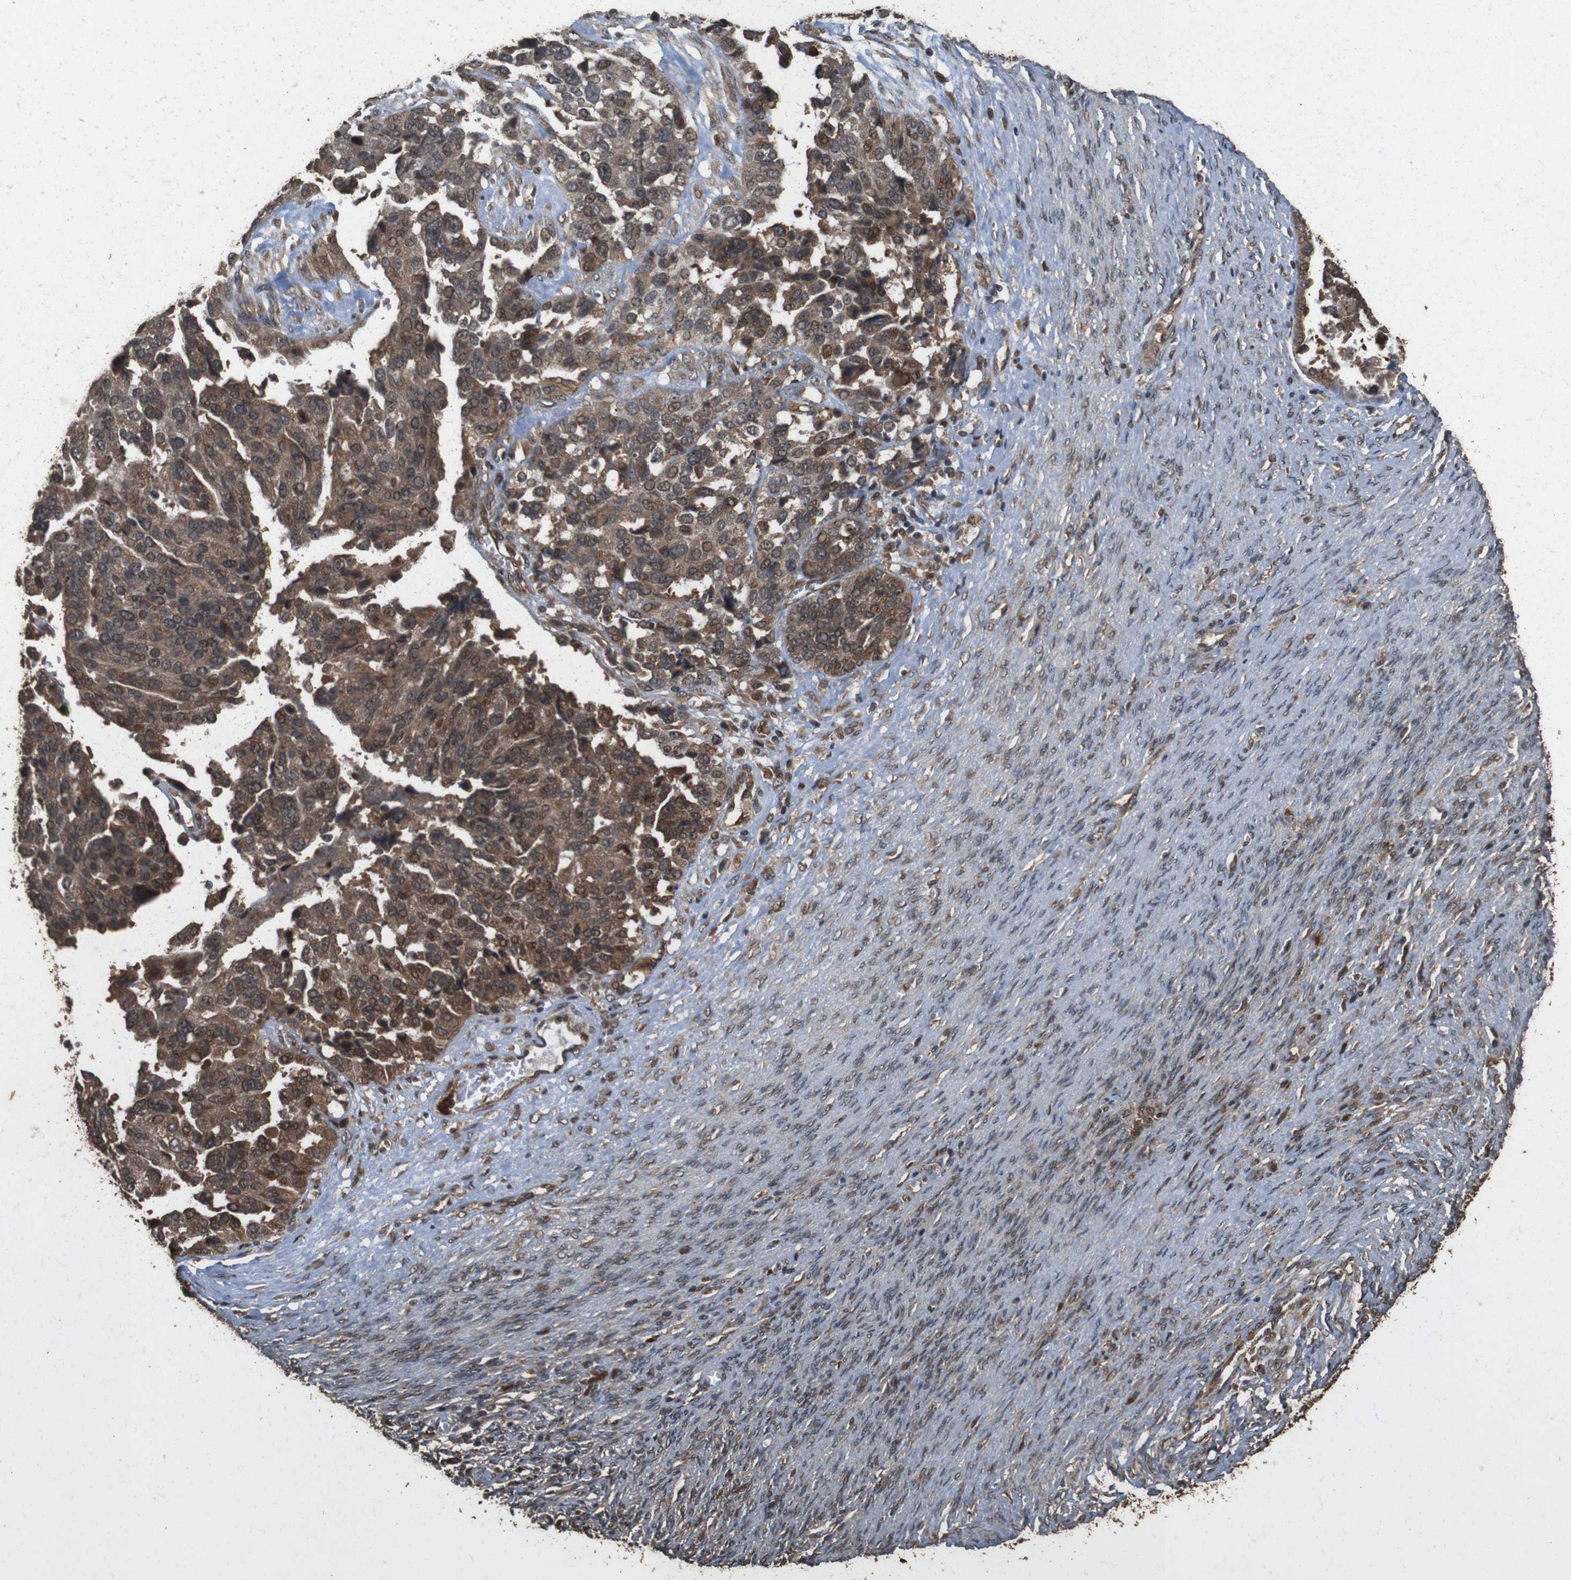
{"staining": {"intensity": "moderate", "quantity": ">75%", "location": "cytoplasmic/membranous,nuclear"}, "tissue": "ovarian cancer", "cell_type": "Tumor cells", "image_type": "cancer", "snomed": [{"axis": "morphology", "description": "Cystadenocarcinoma, serous, NOS"}, {"axis": "topography", "description": "Ovary"}], "caption": "Human serous cystadenocarcinoma (ovarian) stained with a brown dye exhibits moderate cytoplasmic/membranous and nuclear positive expression in approximately >75% of tumor cells.", "gene": "RRAS2", "patient": {"sex": "female", "age": 44}}